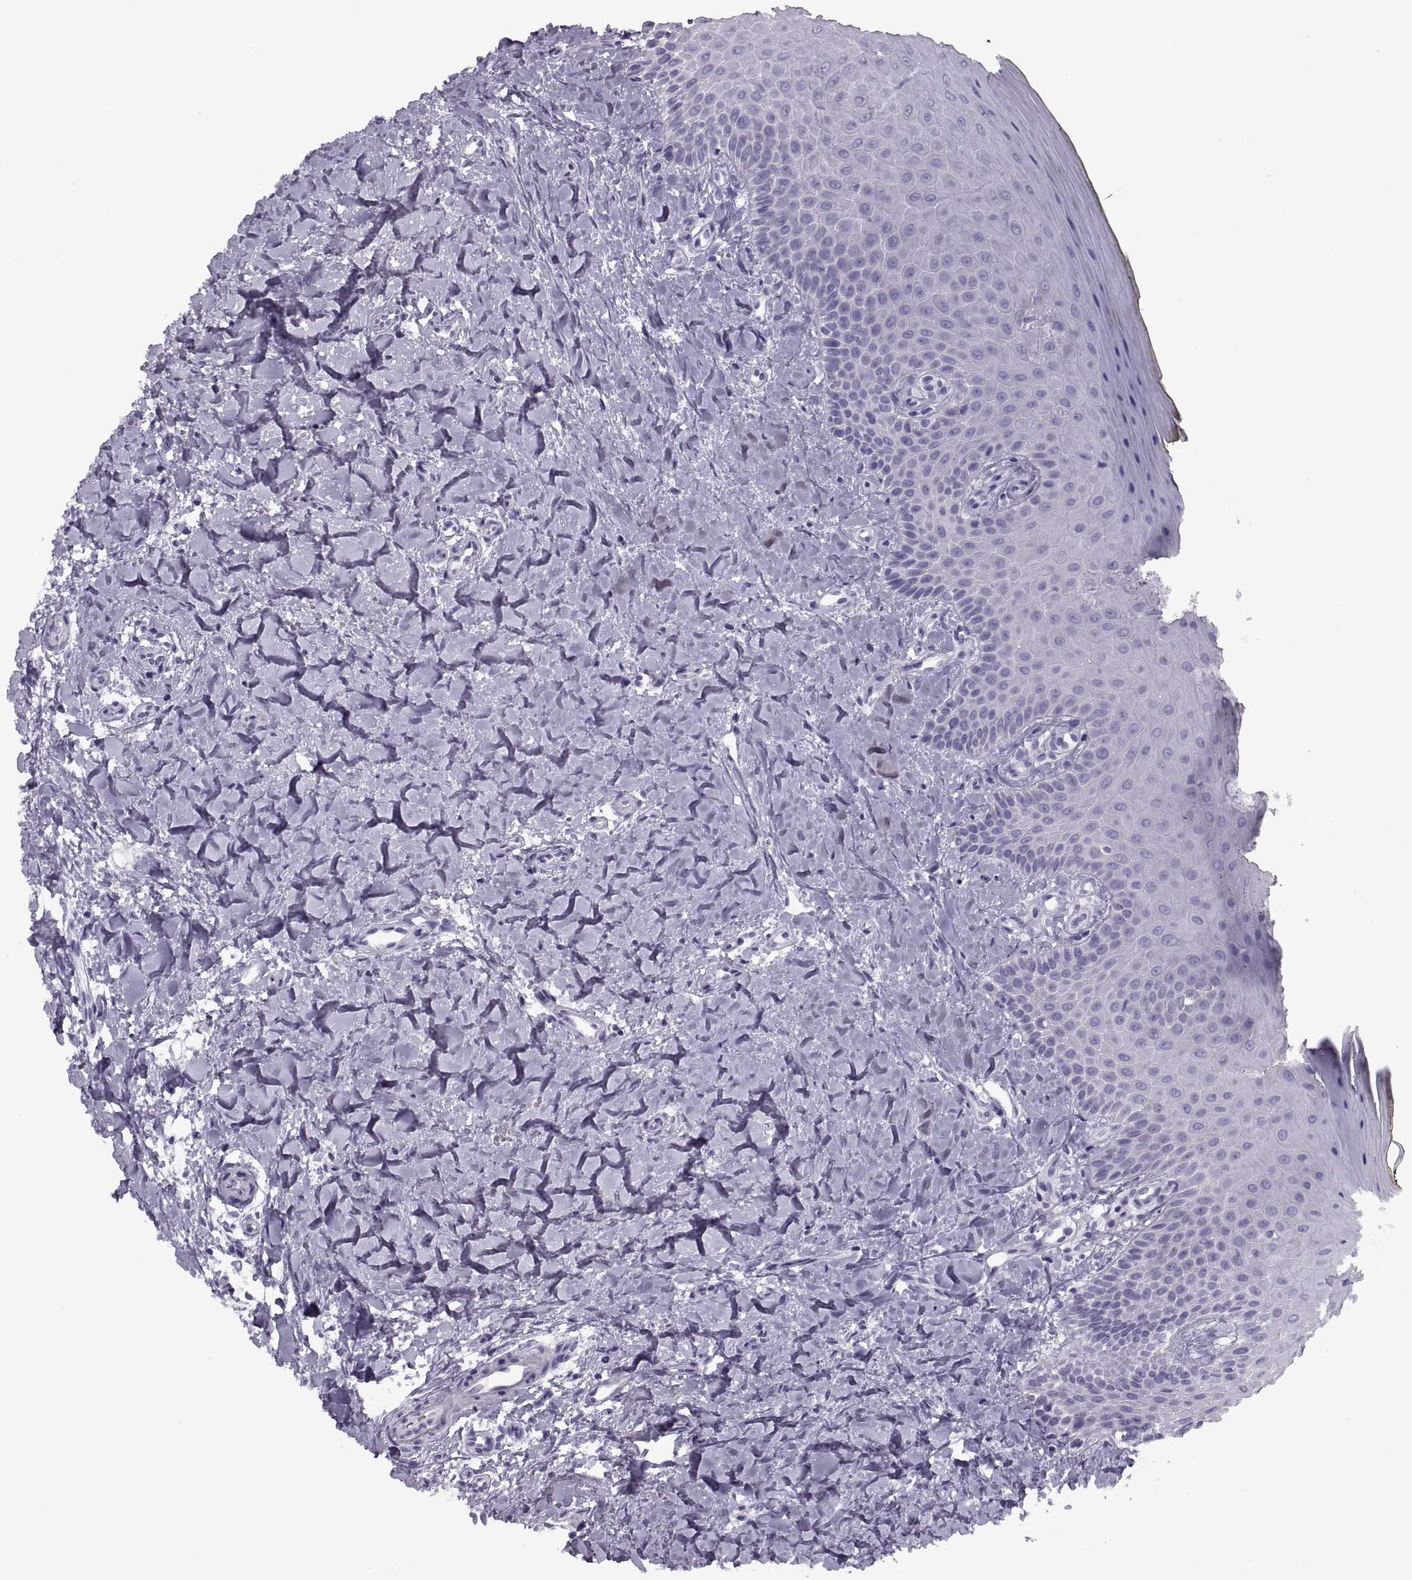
{"staining": {"intensity": "negative", "quantity": "none", "location": "none"}, "tissue": "oral mucosa", "cell_type": "Squamous epithelial cells", "image_type": "normal", "snomed": [{"axis": "morphology", "description": "Normal tissue, NOS"}, {"axis": "topography", "description": "Oral tissue"}], "caption": "Immunohistochemistry of unremarkable oral mucosa shows no expression in squamous epithelial cells. (DAB immunohistochemistry (IHC) with hematoxylin counter stain).", "gene": "RLBP1", "patient": {"sex": "female", "age": 43}}